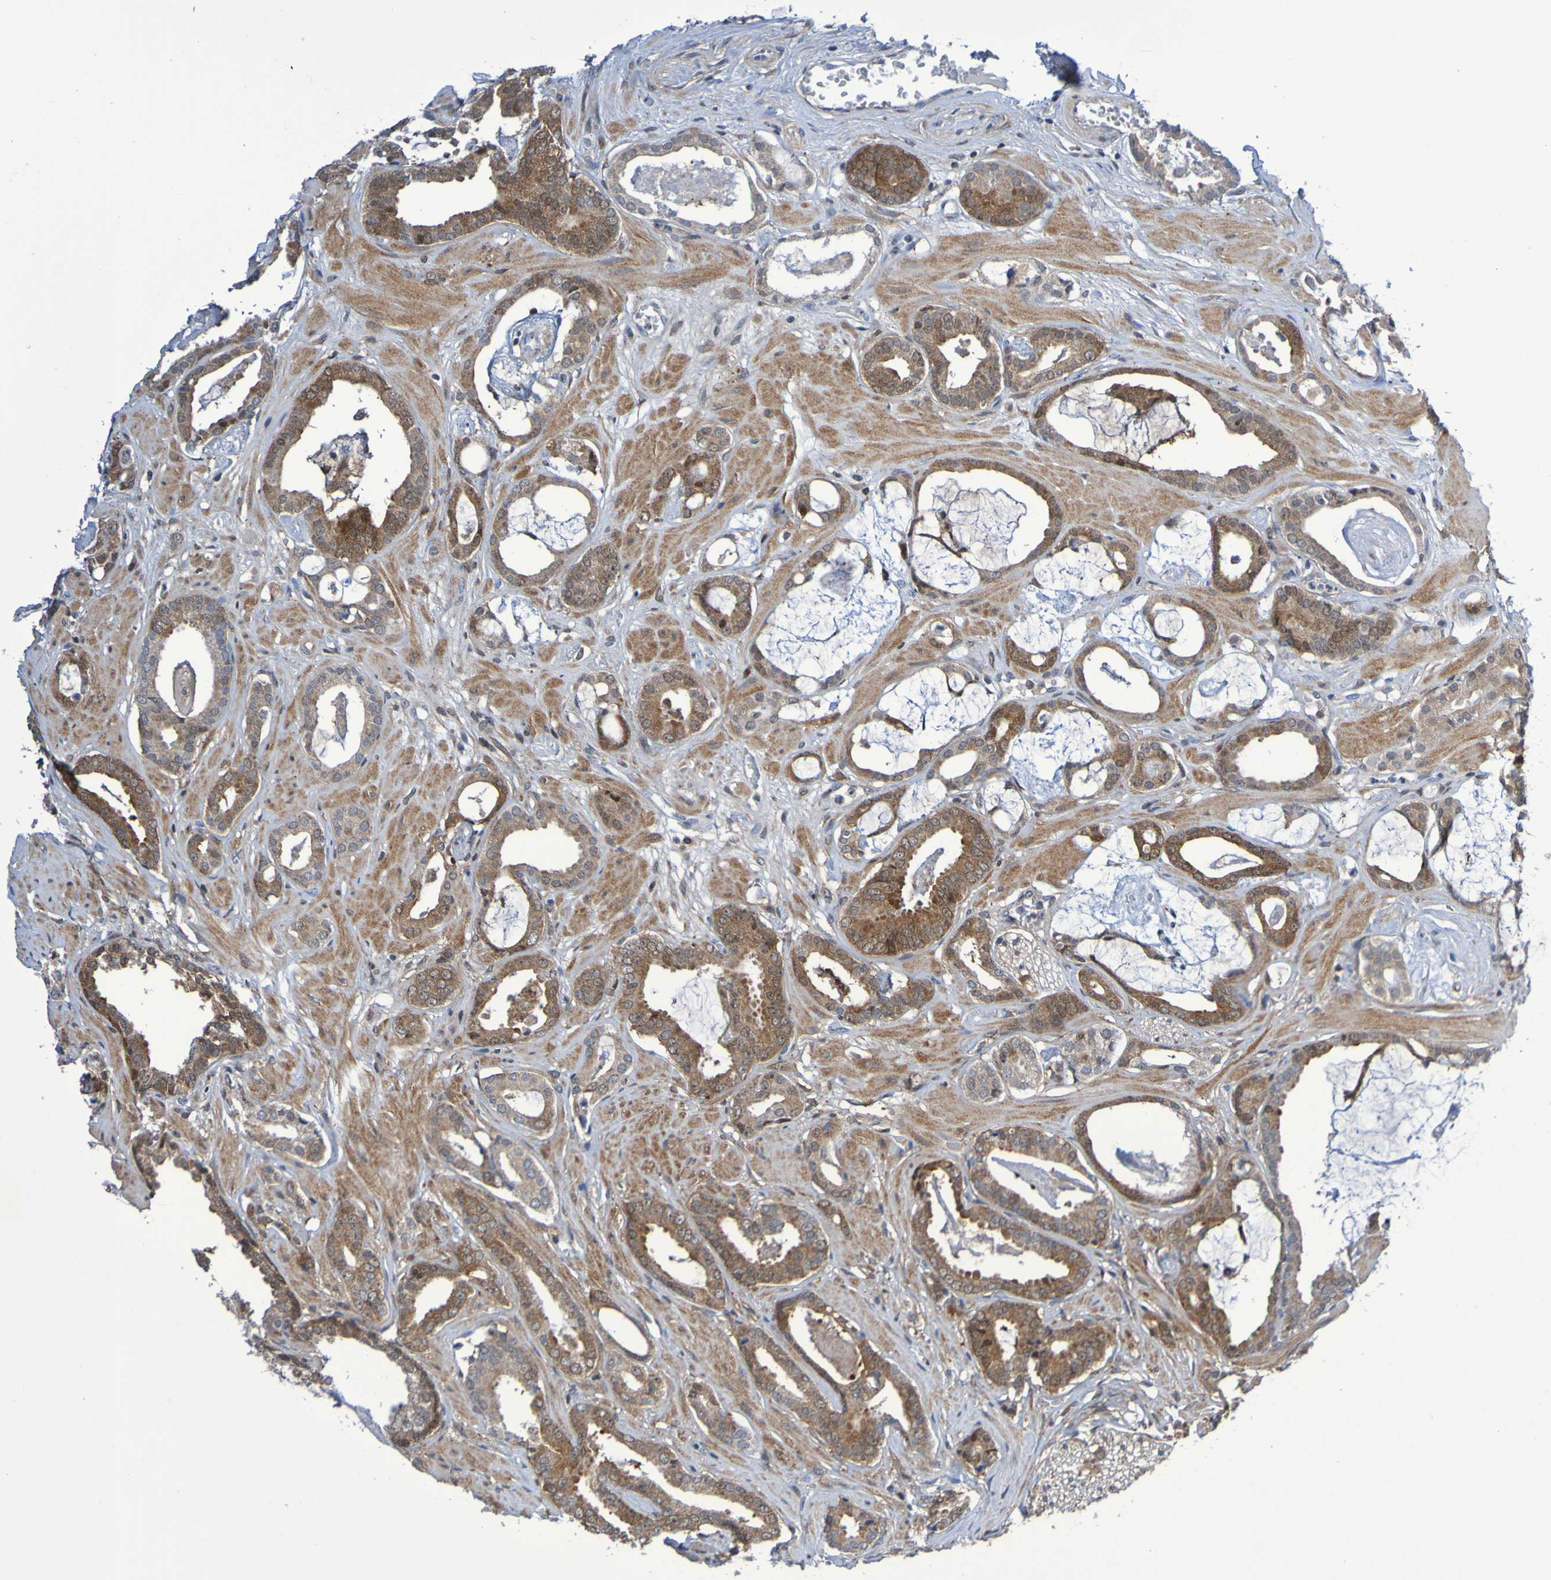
{"staining": {"intensity": "strong", "quantity": ">75%", "location": "cytoplasmic/membranous"}, "tissue": "prostate cancer", "cell_type": "Tumor cells", "image_type": "cancer", "snomed": [{"axis": "morphology", "description": "Adenocarcinoma, Low grade"}, {"axis": "topography", "description": "Prostate"}], "caption": "DAB (3,3'-diaminobenzidine) immunohistochemical staining of prostate cancer (low-grade adenocarcinoma) exhibits strong cytoplasmic/membranous protein expression in about >75% of tumor cells.", "gene": "ATIC", "patient": {"sex": "male", "age": 53}}